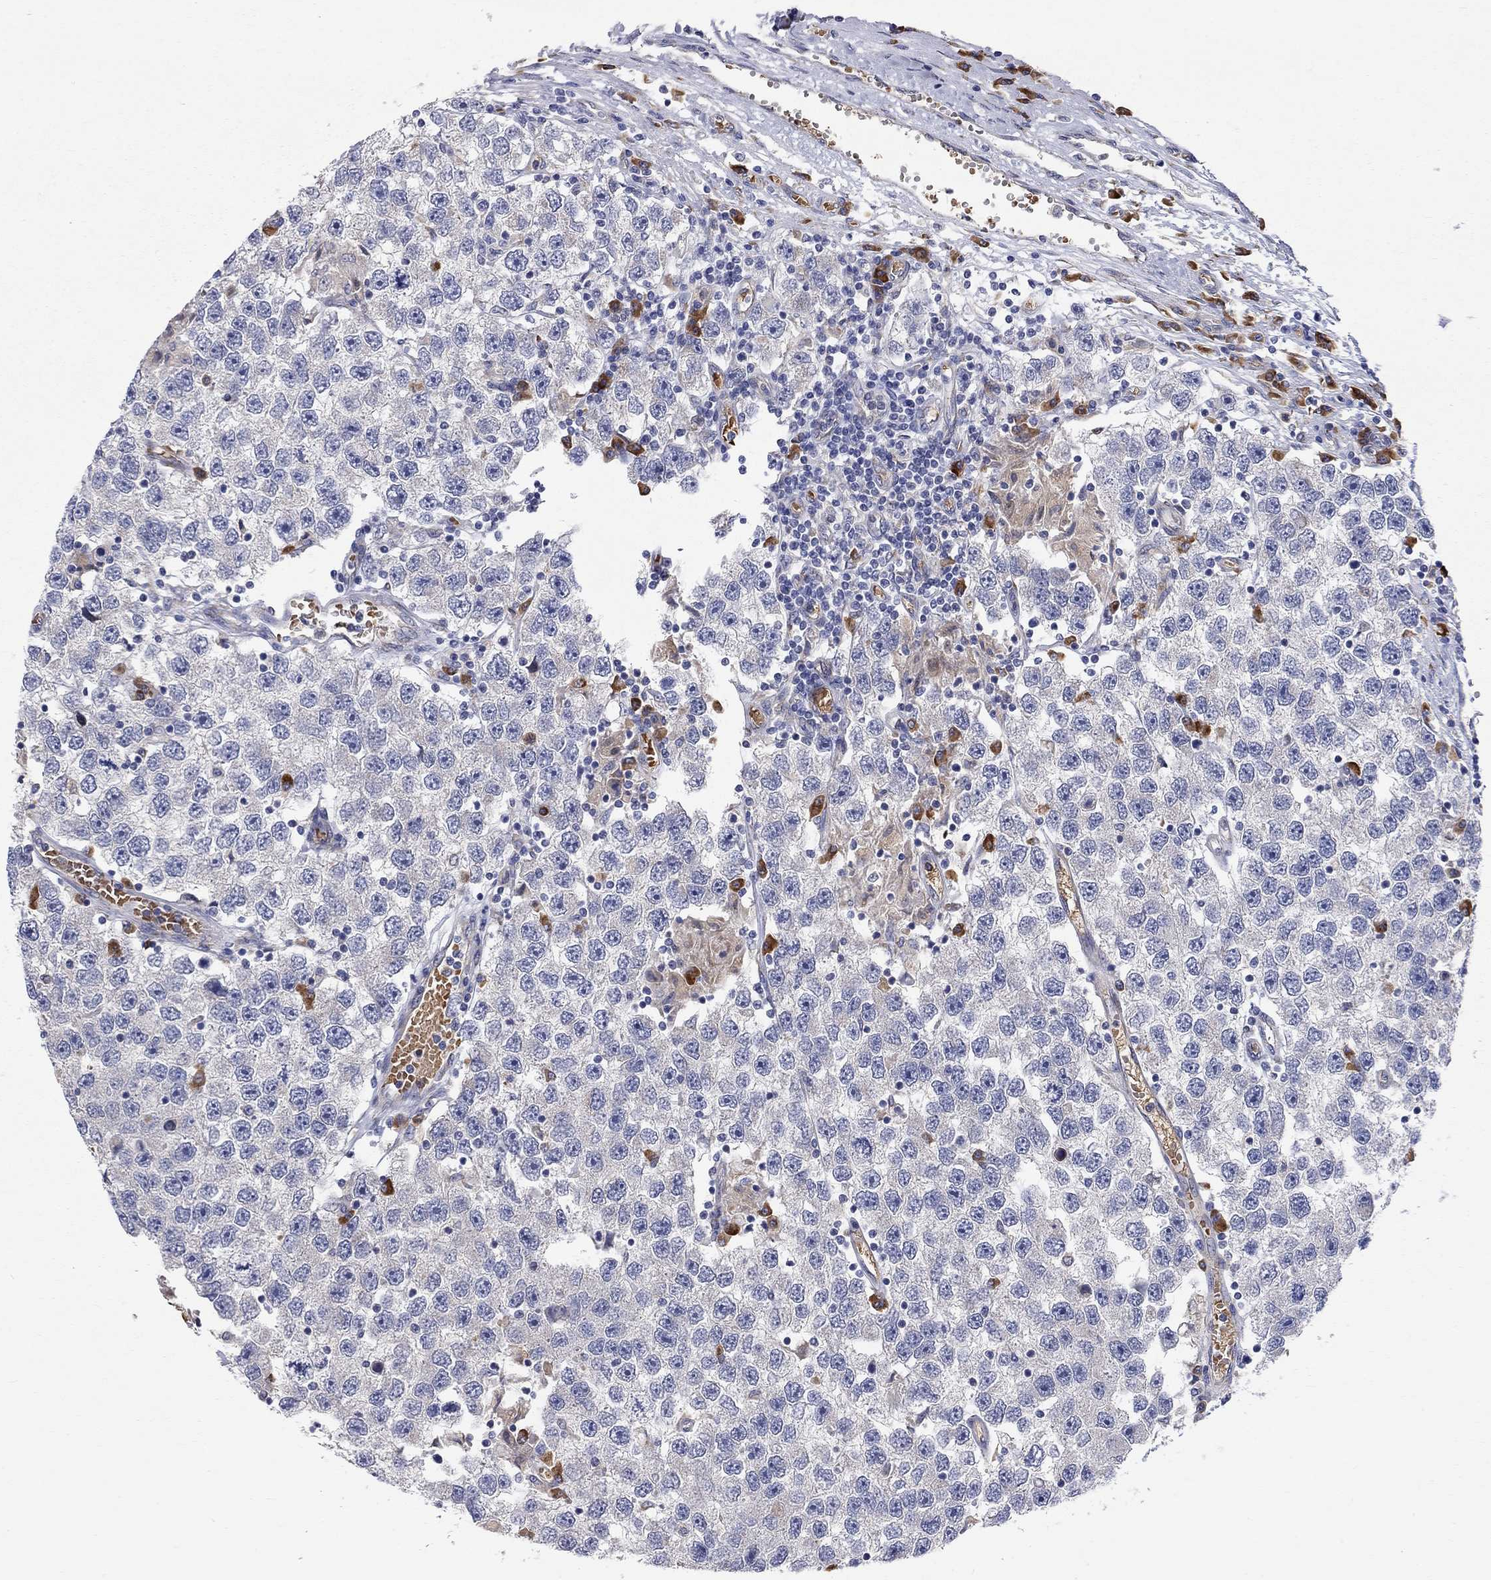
{"staining": {"intensity": "negative", "quantity": "none", "location": "none"}, "tissue": "testis cancer", "cell_type": "Tumor cells", "image_type": "cancer", "snomed": [{"axis": "morphology", "description": "Seminoma, NOS"}, {"axis": "topography", "description": "Testis"}], "caption": "IHC histopathology image of human testis cancer (seminoma) stained for a protein (brown), which displays no expression in tumor cells. (Brightfield microscopy of DAB immunohistochemistry (IHC) at high magnification).", "gene": "CASTOR1", "patient": {"sex": "male", "age": 26}}